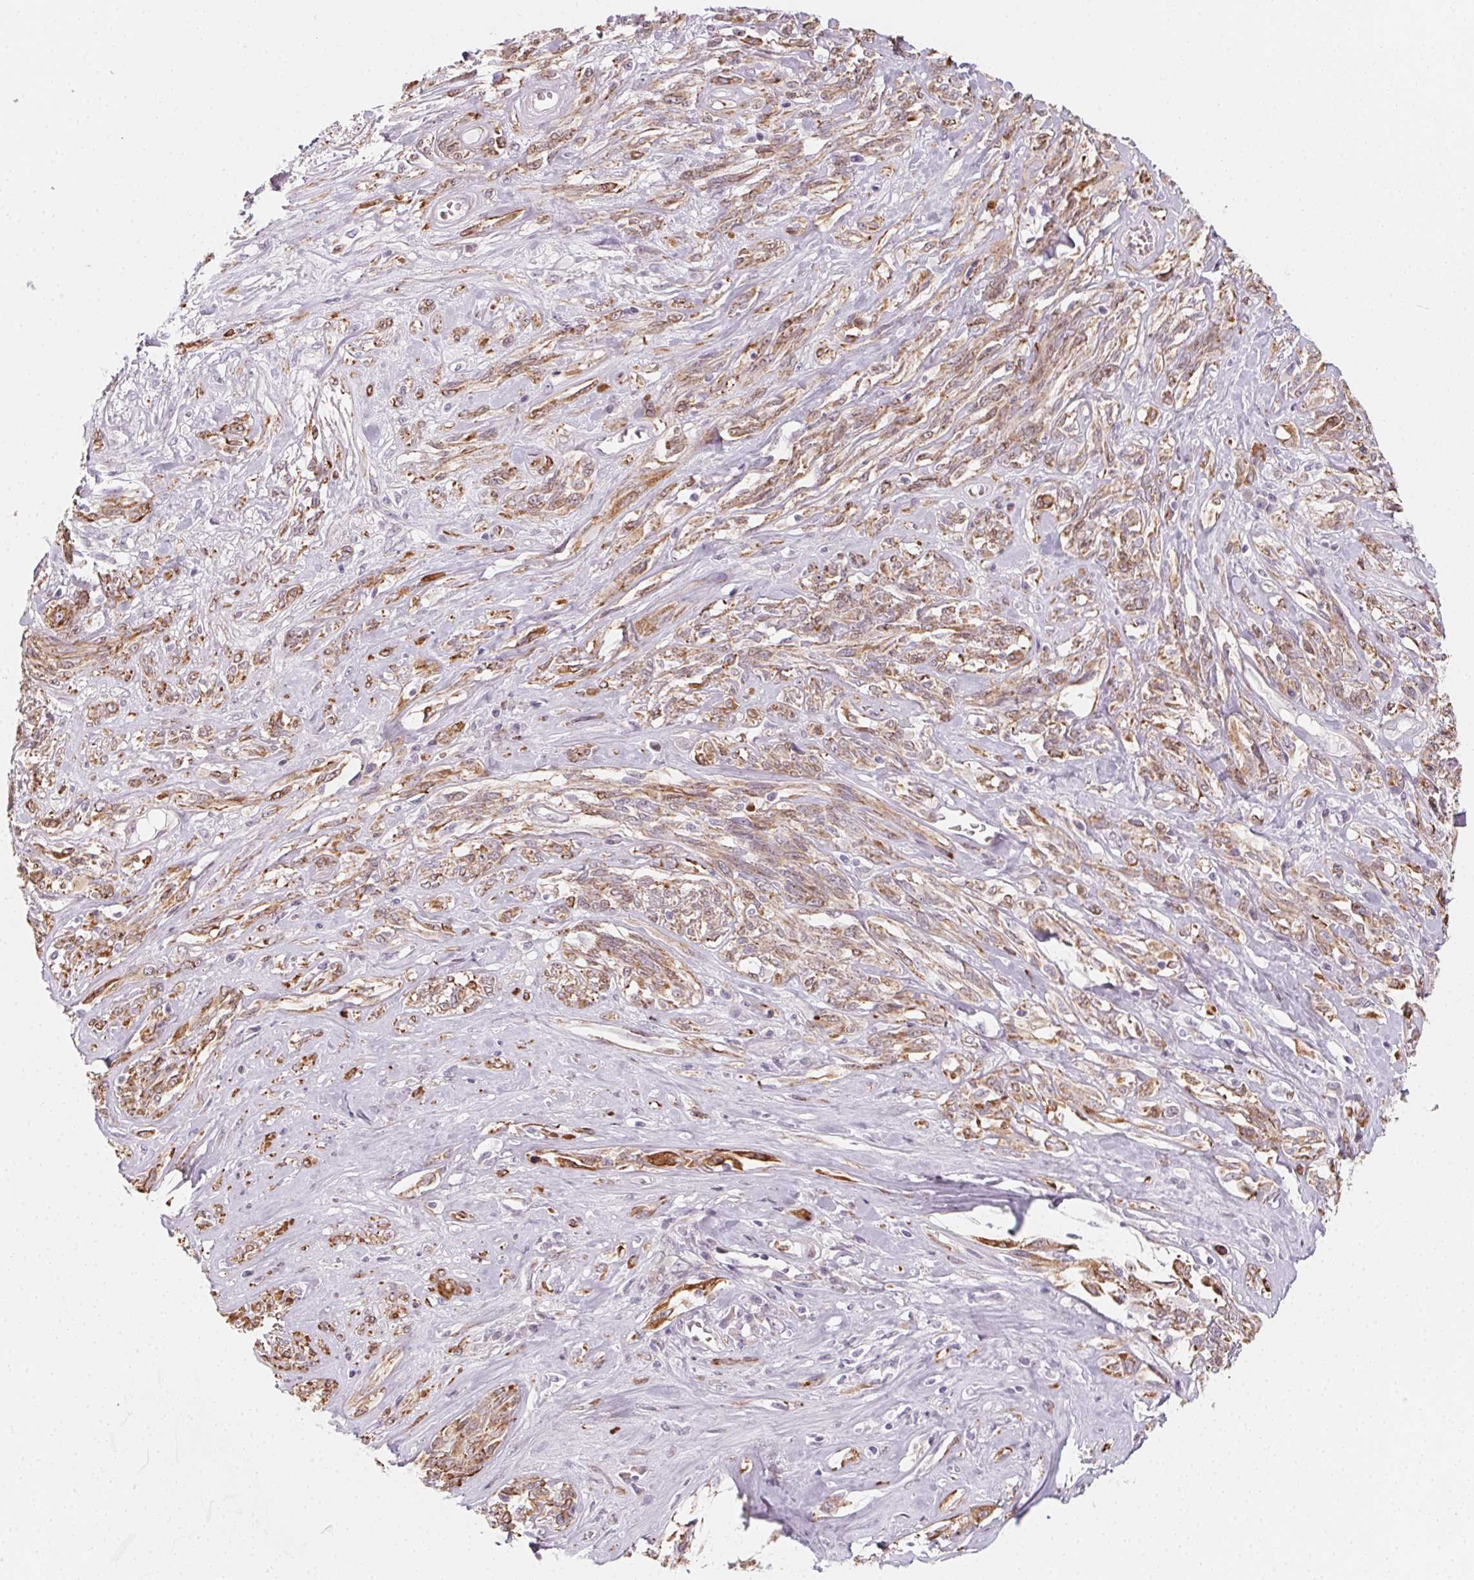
{"staining": {"intensity": "weak", "quantity": ">75%", "location": "cytoplasmic/membranous"}, "tissue": "melanoma", "cell_type": "Tumor cells", "image_type": "cancer", "snomed": [{"axis": "morphology", "description": "Malignant melanoma, NOS"}, {"axis": "topography", "description": "Skin"}], "caption": "Immunohistochemical staining of malignant melanoma shows weak cytoplasmic/membranous protein staining in approximately >75% of tumor cells.", "gene": "CCDC96", "patient": {"sex": "female", "age": 91}}